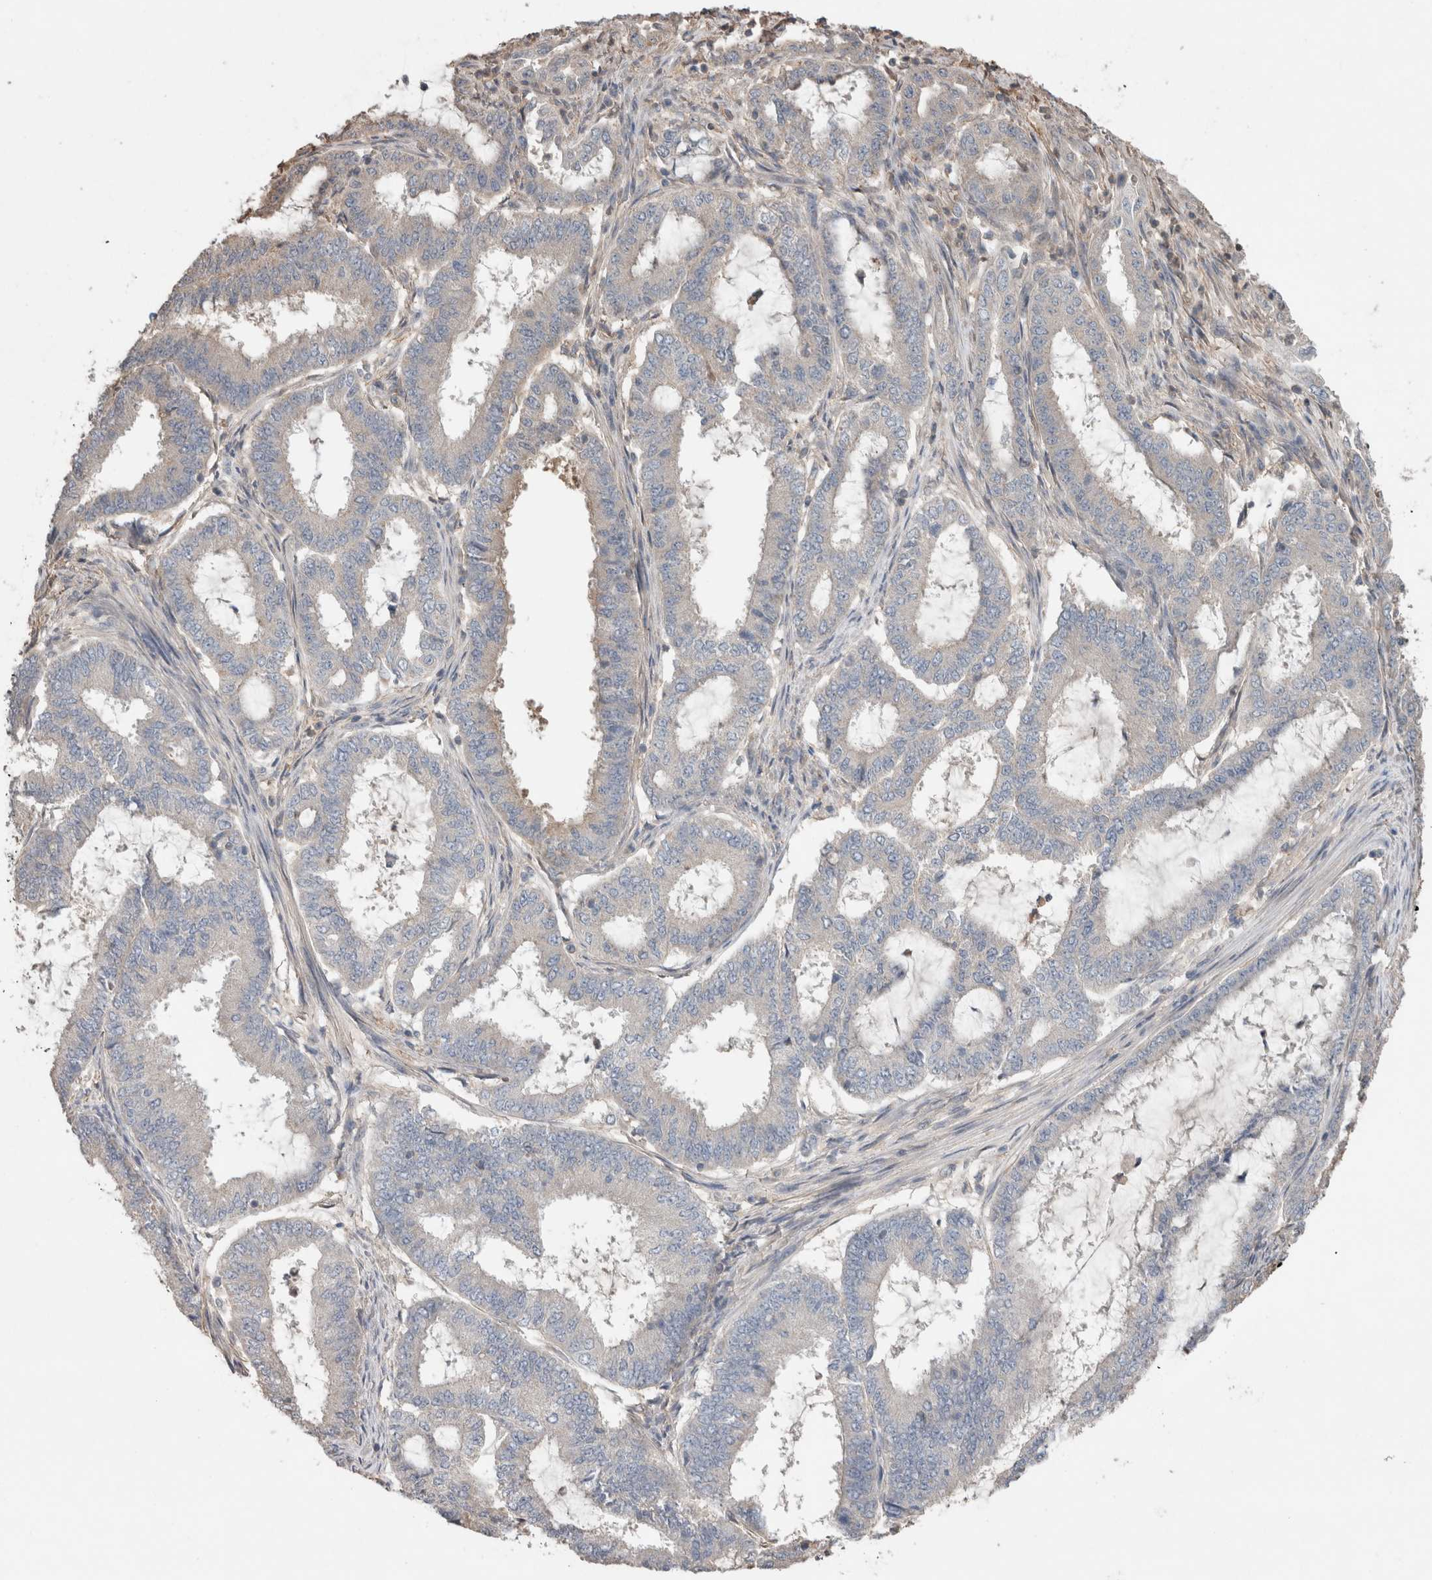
{"staining": {"intensity": "negative", "quantity": "none", "location": "none"}, "tissue": "endometrial cancer", "cell_type": "Tumor cells", "image_type": "cancer", "snomed": [{"axis": "morphology", "description": "Adenocarcinoma, NOS"}, {"axis": "topography", "description": "Endometrium"}], "caption": "The image exhibits no significant expression in tumor cells of adenocarcinoma (endometrial).", "gene": "TRIM5", "patient": {"sex": "female", "age": 51}}